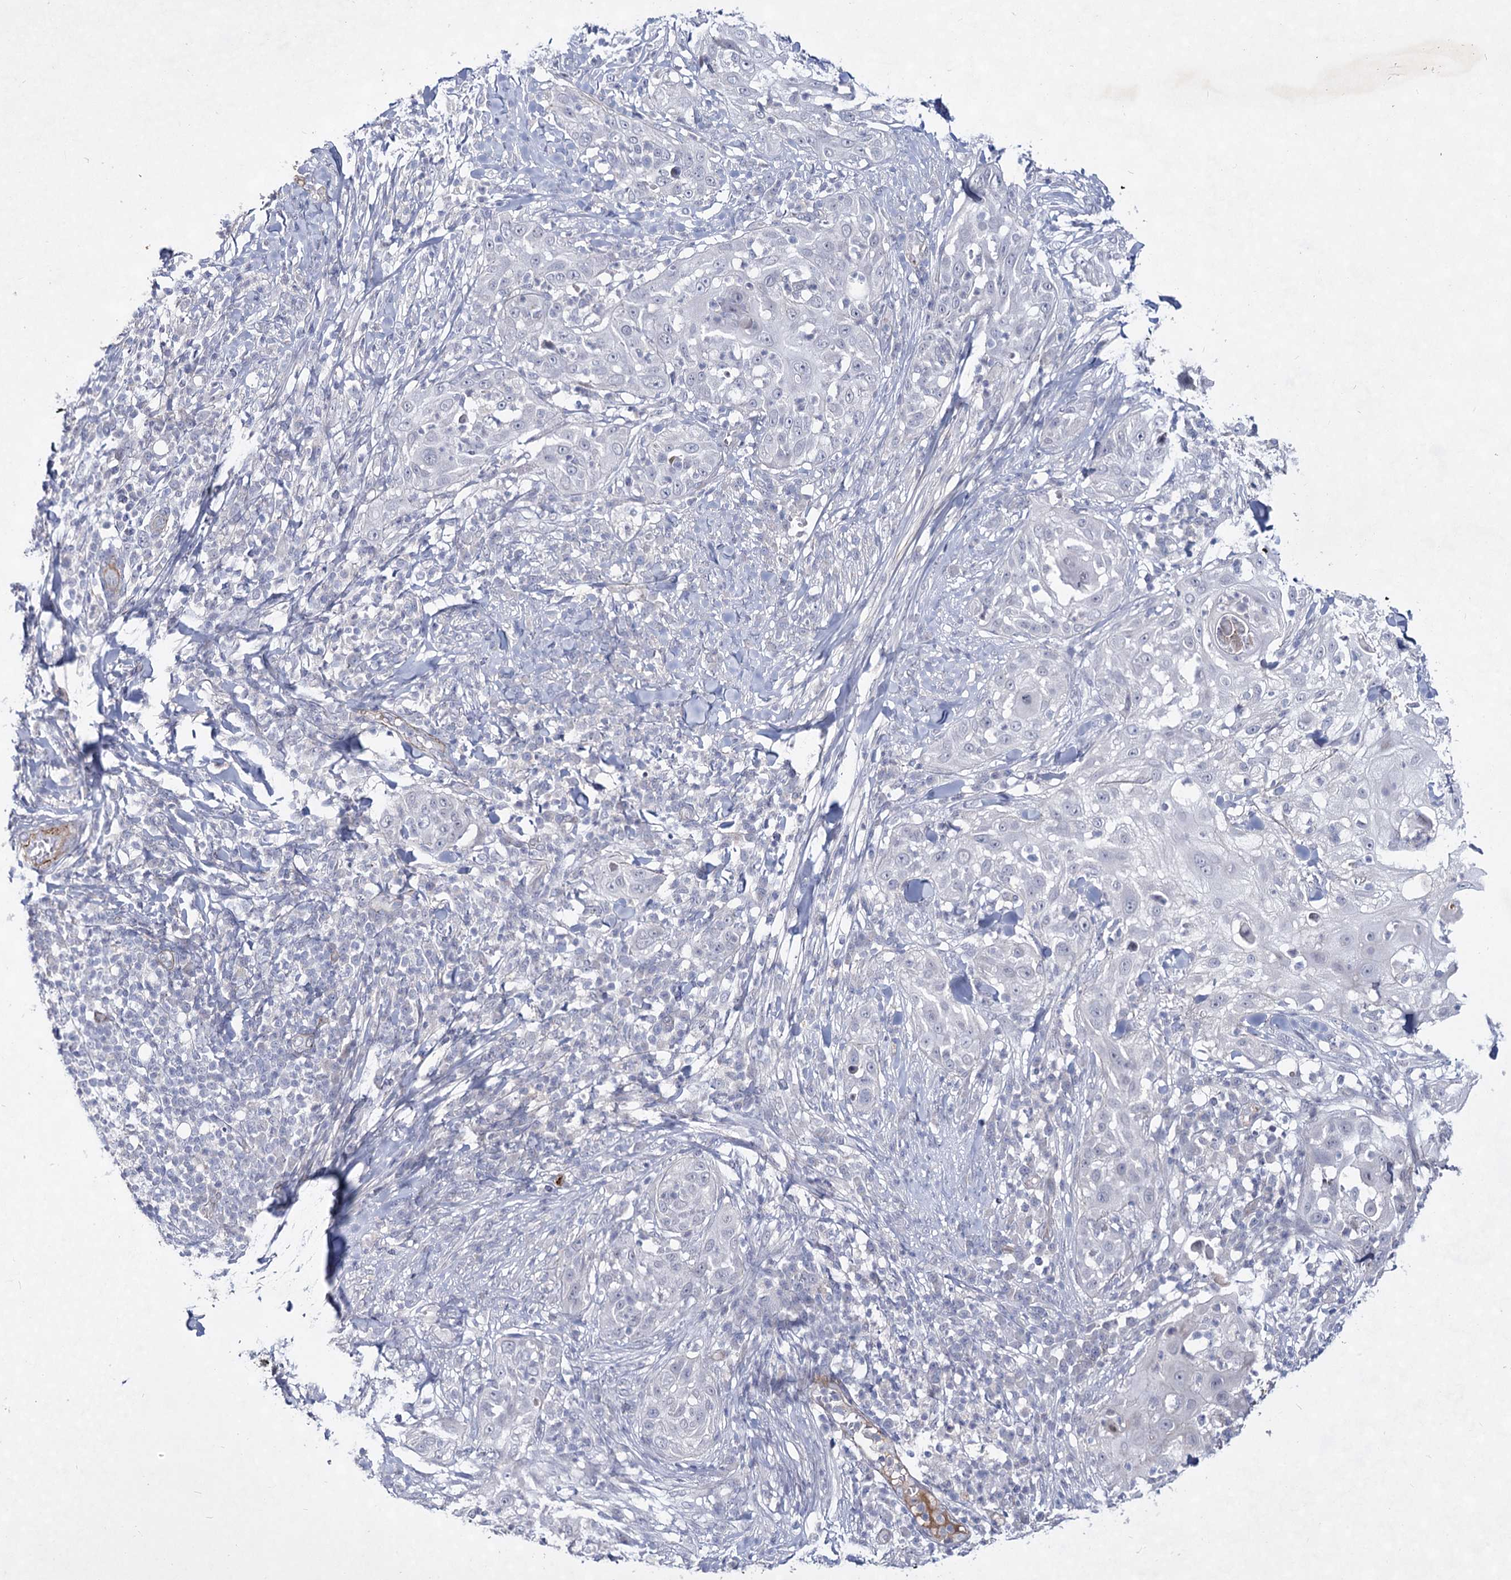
{"staining": {"intensity": "negative", "quantity": "none", "location": "none"}, "tissue": "skin cancer", "cell_type": "Tumor cells", "image_type": "cancer", "snomed": [{"axis": "morphology", "description": "Squamous cell carcinoma, NOS"}, {"axis": "topography", "description": "Skin"}], "caption": "Immunohistochemistry (IHC) of human skin cancer displays no positivity in tumor cells.", "gene": "ATL2", "patient": {"sex": "female", "age": 44}}